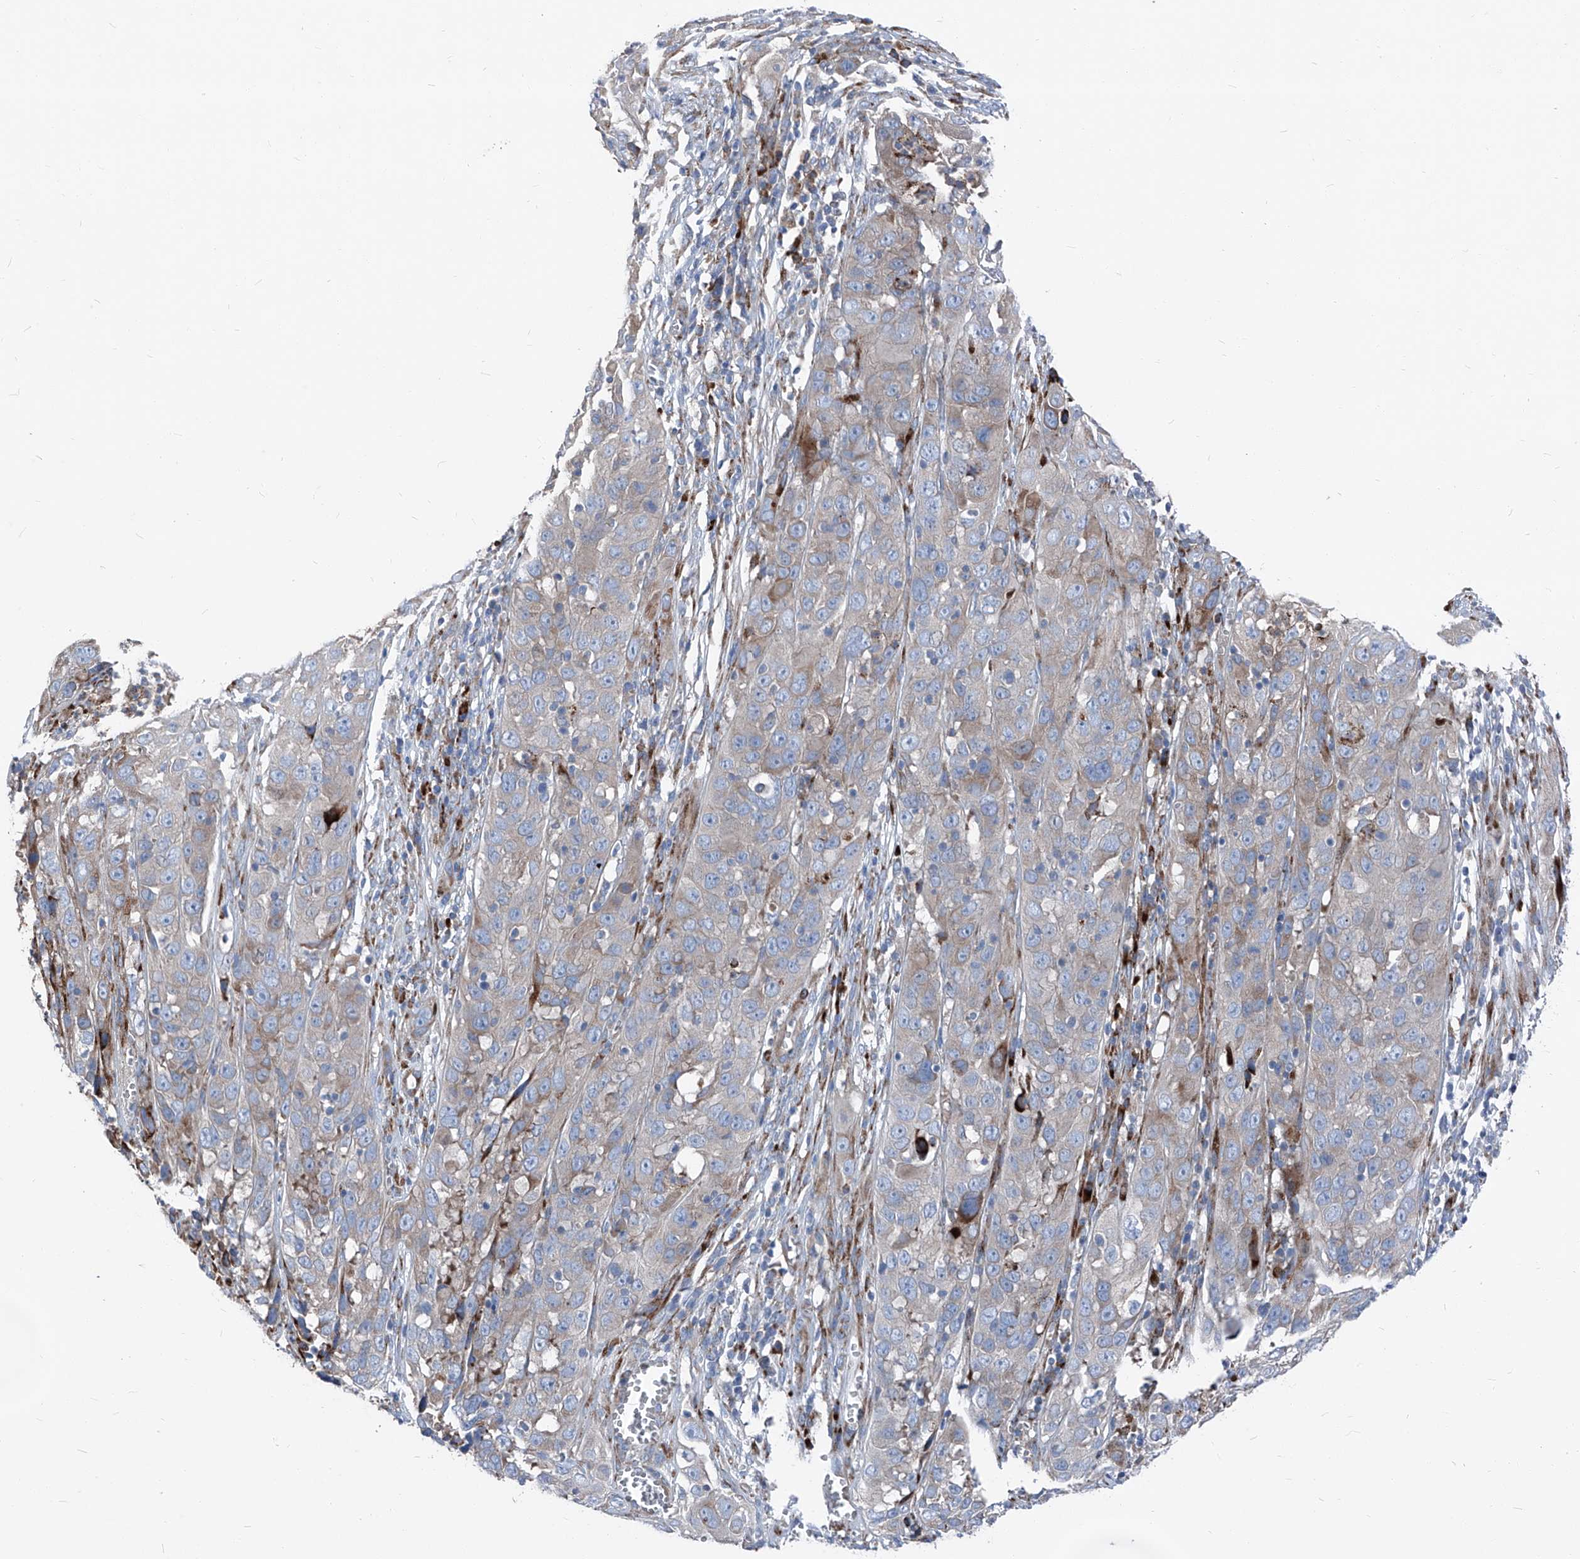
{"staining": {"intensity": "moderate", "quantity": "<25%", "location": "cytoplasmic/membranous"}, "tissue": "cervical cancer", "cell_type": "Tumor cells", "image_type": "cancer", "snomed": [{"axis": "morphology", "description": "Squamous cell carcinoma, NOS"}, {"axis": "topography", "description": "Cervix"}], "caption": "Immunohistochemical staining of human cervical squamous cell carcinoma demonstrates low levels of moderate cytoplasmic/membranous protein positivity in approximately <25% of tumor cells.", "gene": "IFI27", "patient": {"sex": "female", "age": 32}}